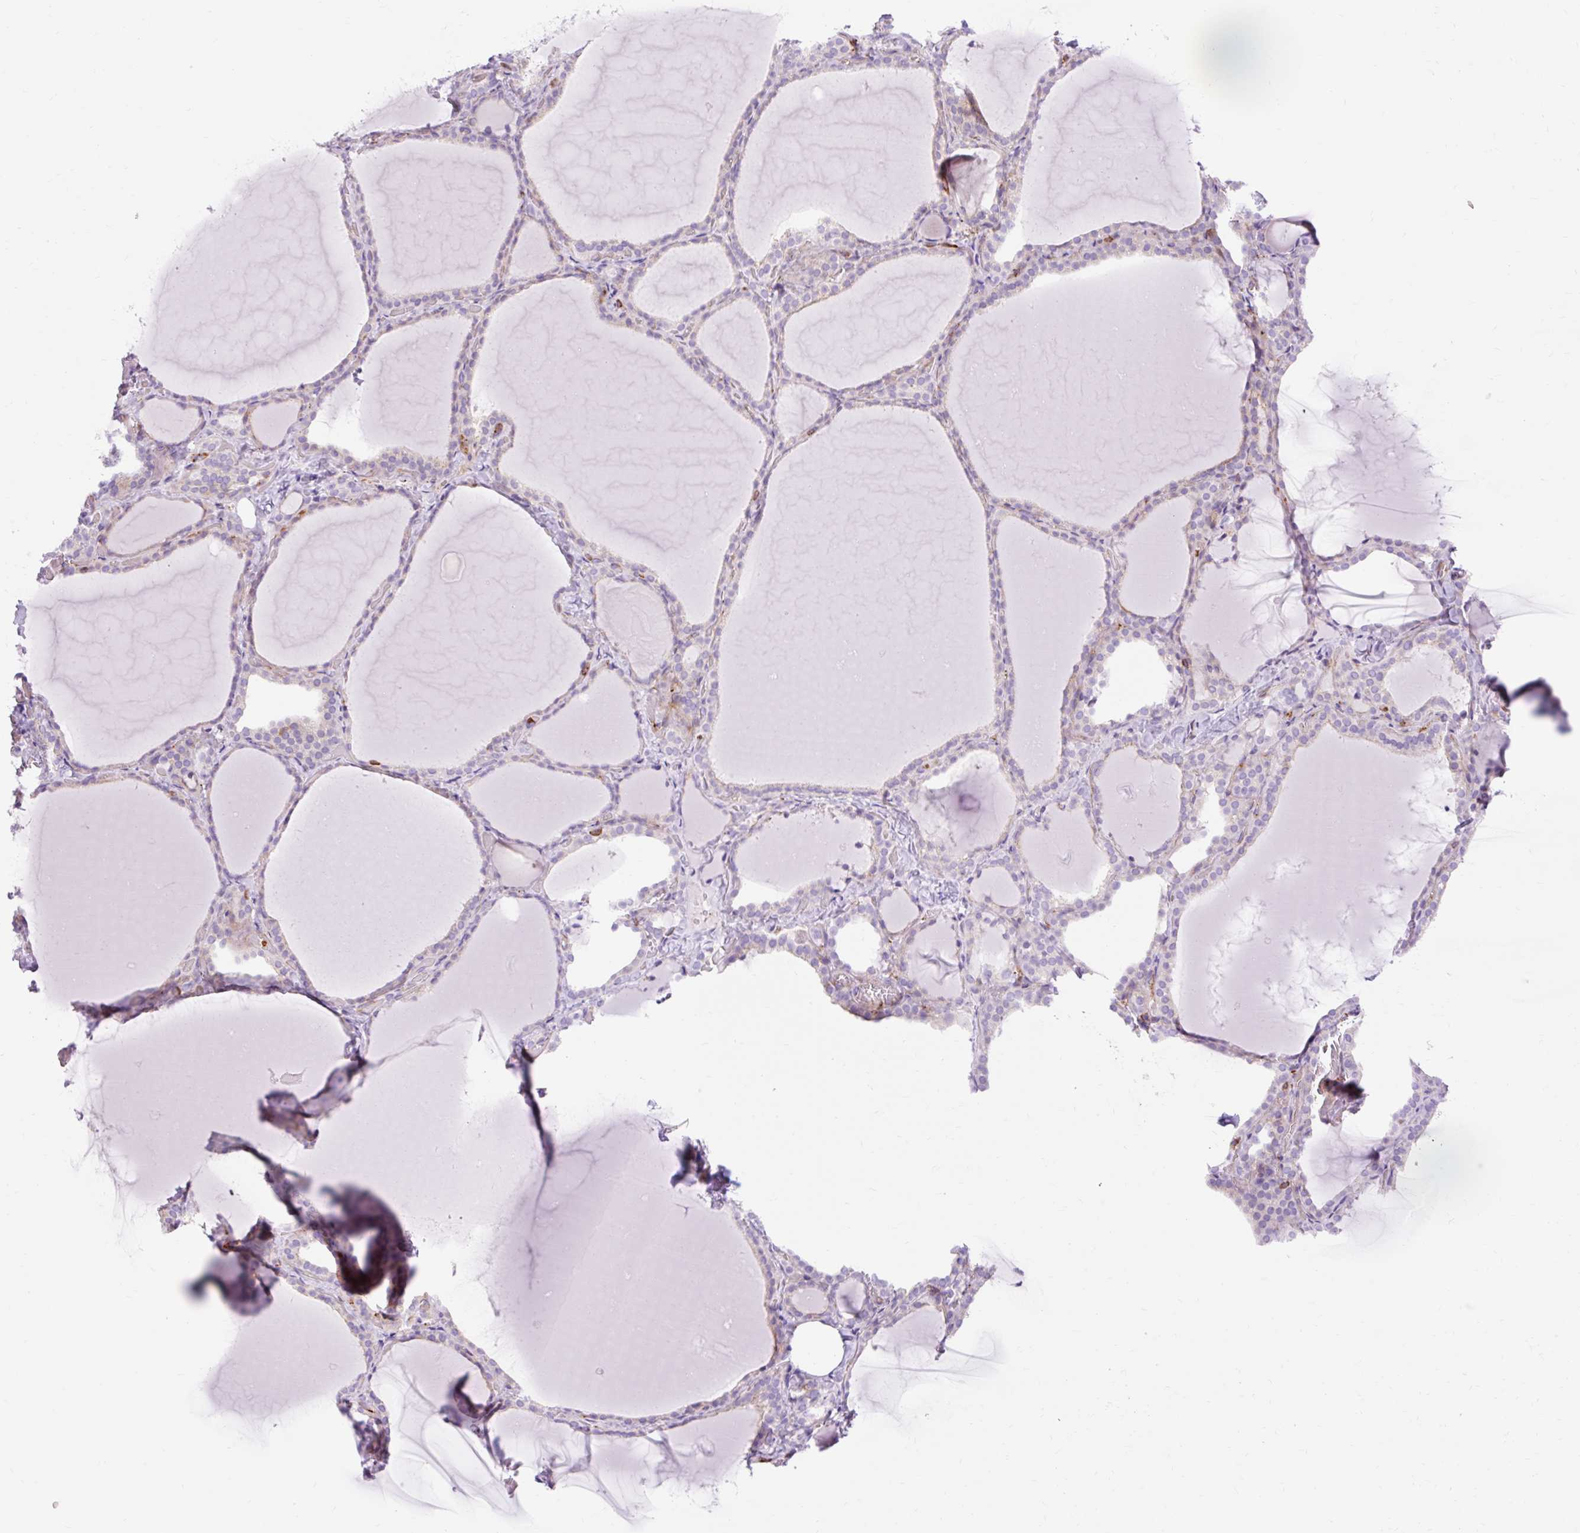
{"staining": {"intensity": "negative", "quantity": "none", "location": "none"}, "tissue": "thyroid gland", "cell_type": "Glandular cells", "image_type": "normal", "snomed": [{"axis": "morphology", "description": "Normal tissue, NOS"}, {"axis": "topography", "description": "Thyroid gland"}], "caption": "This image is of normal thyroid gland stained with IHC to label a protein in brown with the nuclei are counter-stained blue. There is no expression in glandular cells.", "gene": "CORO7", "patient": {"sex": "female", "age": 22}}